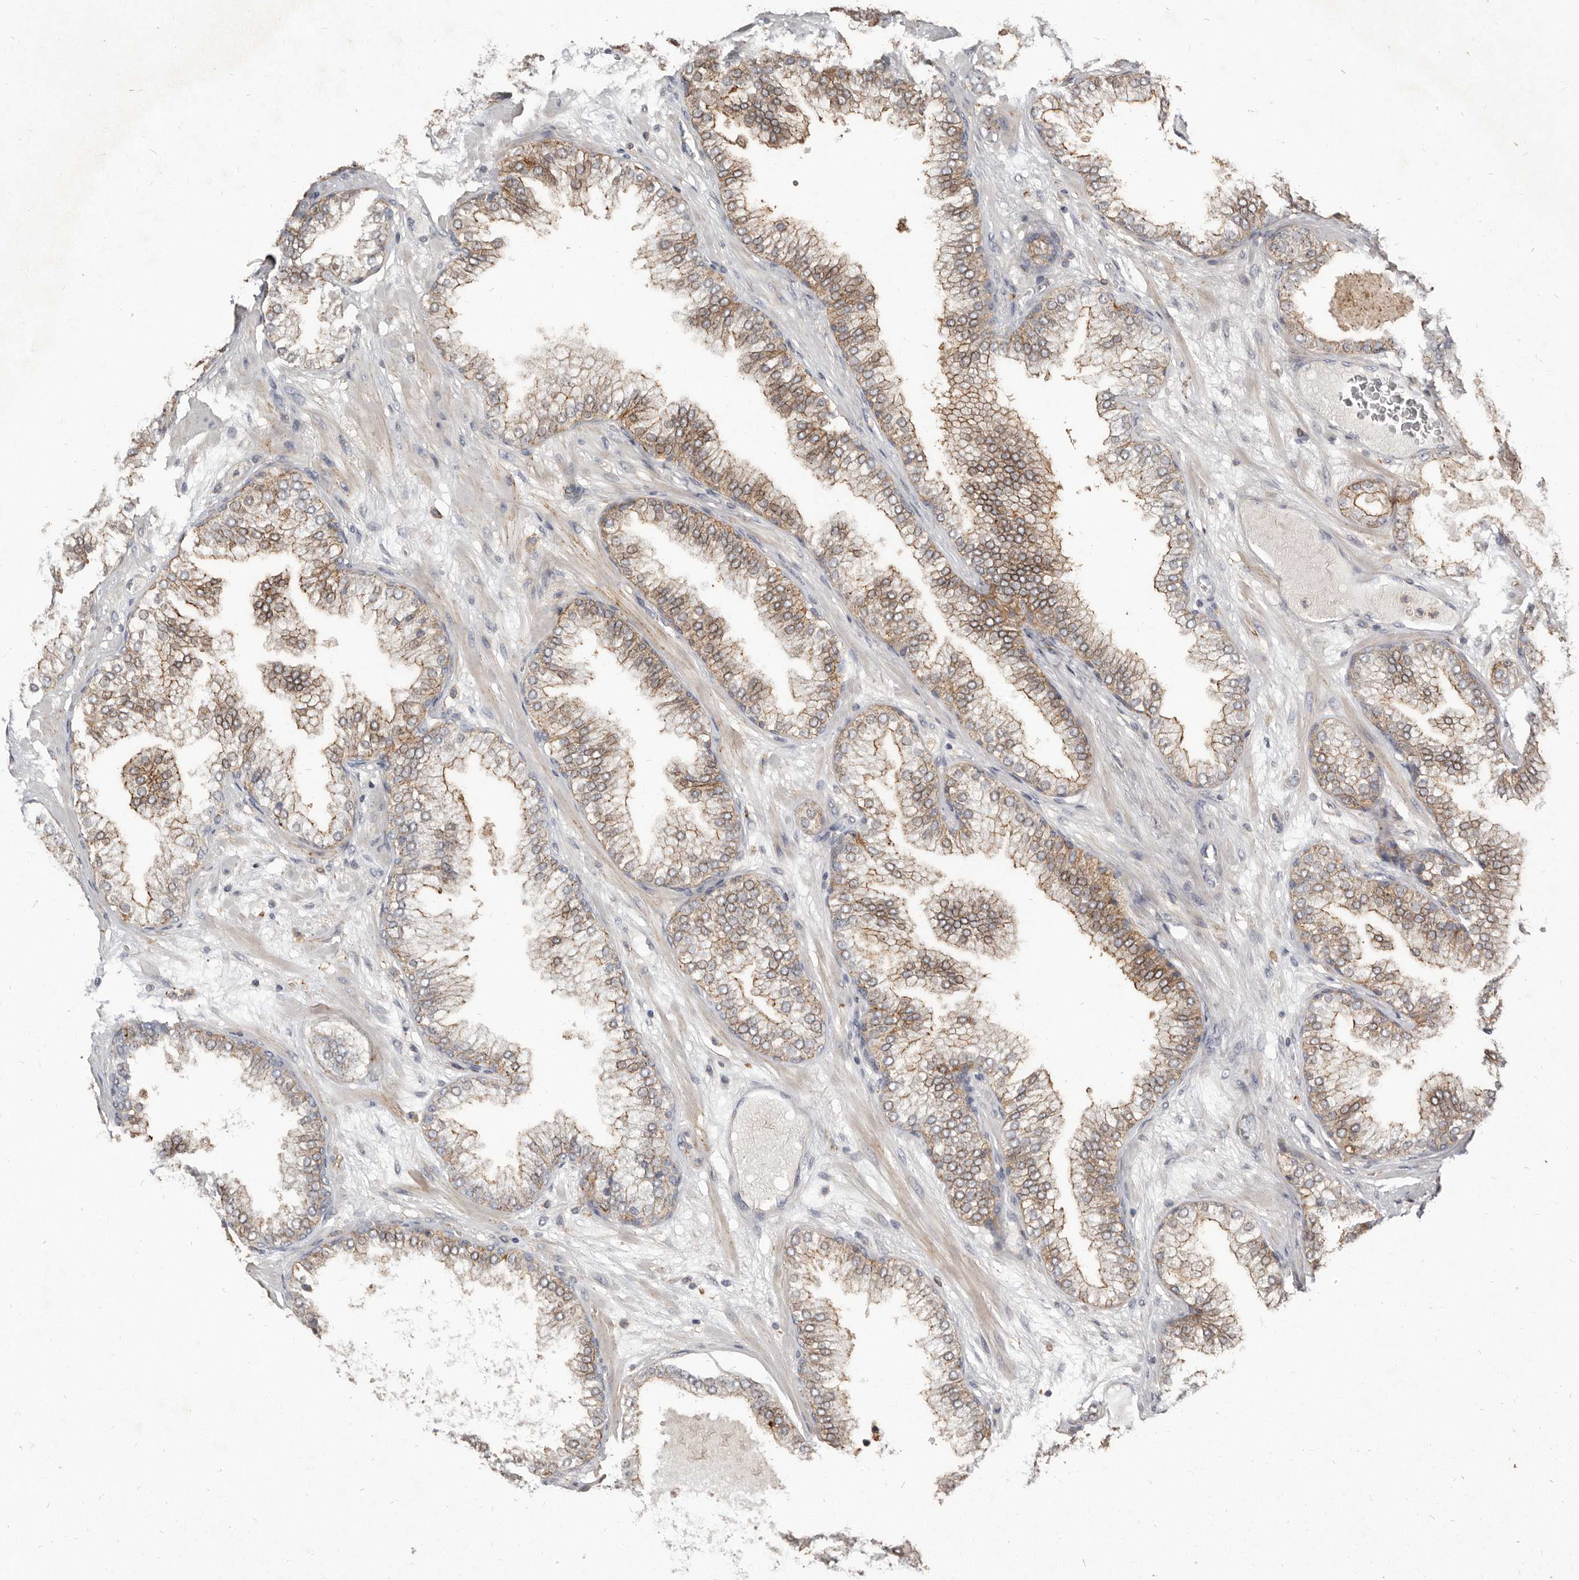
{"staining": {"intensity": "moderate", "quantity": ">75%", "location": "cytoplasmic/membranous"}, "tissue": "prostate cancer", "cell_type": "Tumor cells", "image_type": "cancer", "snomed": [{"axis": "morphology", "description": "Adenocarcinoma, High grade"}, {"axis": "topography", "description": "Prostate"}], "caption": "This photomicrograph reveals immunohistochemistry staining of human adenocarcinoma (high-grade) (prostate), with medium moderate cytoplasmic/membranous staining in approximately >75% of tumor cells.", "gene": "KIF26B", "patient": {"sex": "male", "age": 58}}